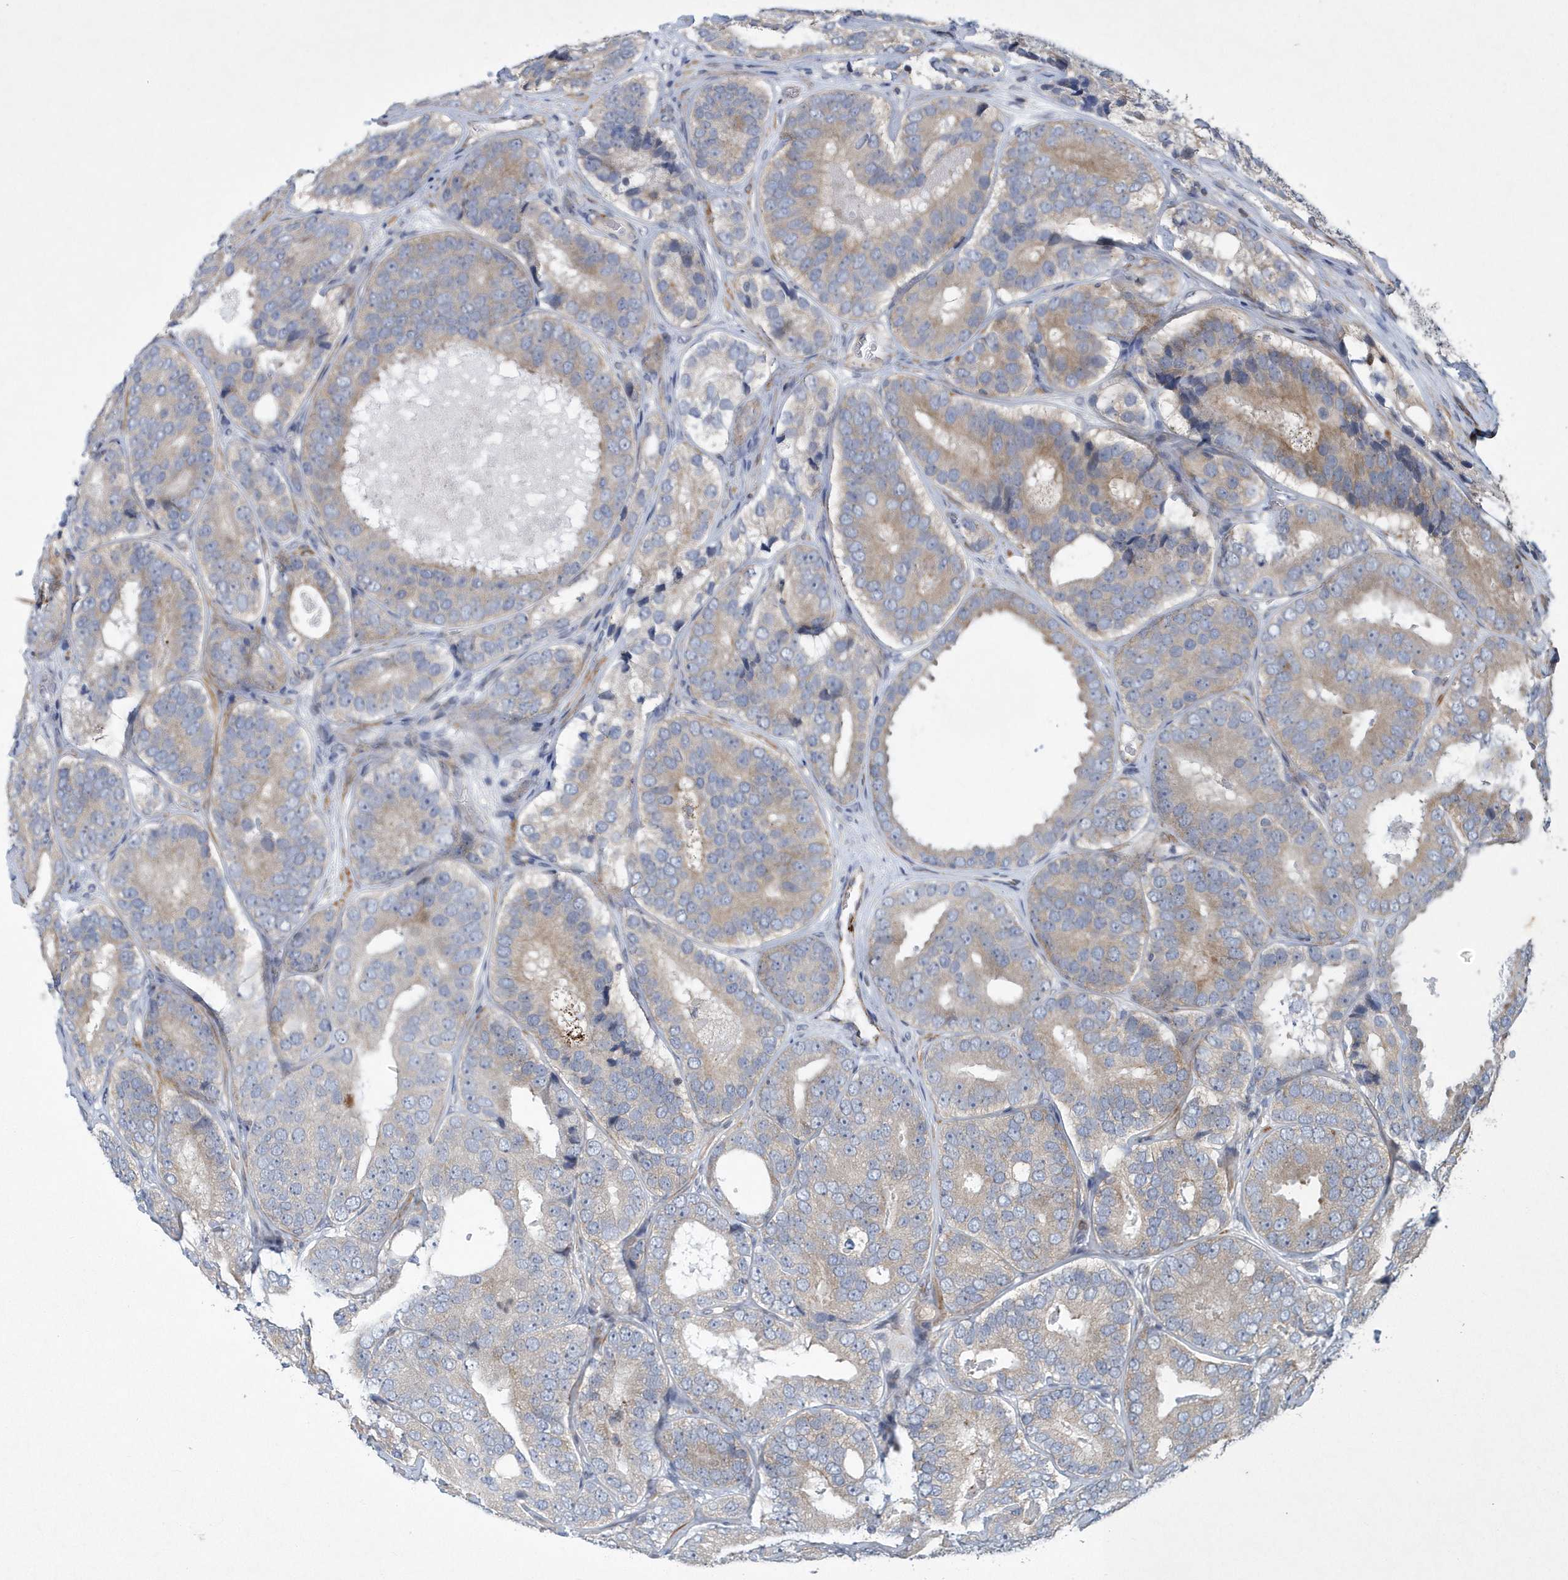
{"staining": {"intensity": "weak", "quantity": "25%-75%", "location": "cytoplasmic/membranous"}, "tissue": "prostate cancer", "cell_type": "Tumor cells", "image_type": "cancer", "snomed": [{"axis": "morphology", "description": "Adenocarcinoma, High grade"}, {"axis": "topography", "description": "Prostate"}], "caption": "Protein analysis of prostate cancer (adenocarcinoma (high-grade)) tissue shows weak cytoplasmic/membranous staining in about 25%-75% of tumor cells.", "gene": "N4BP2", "patient": {"sex": "male", "age": 56}}